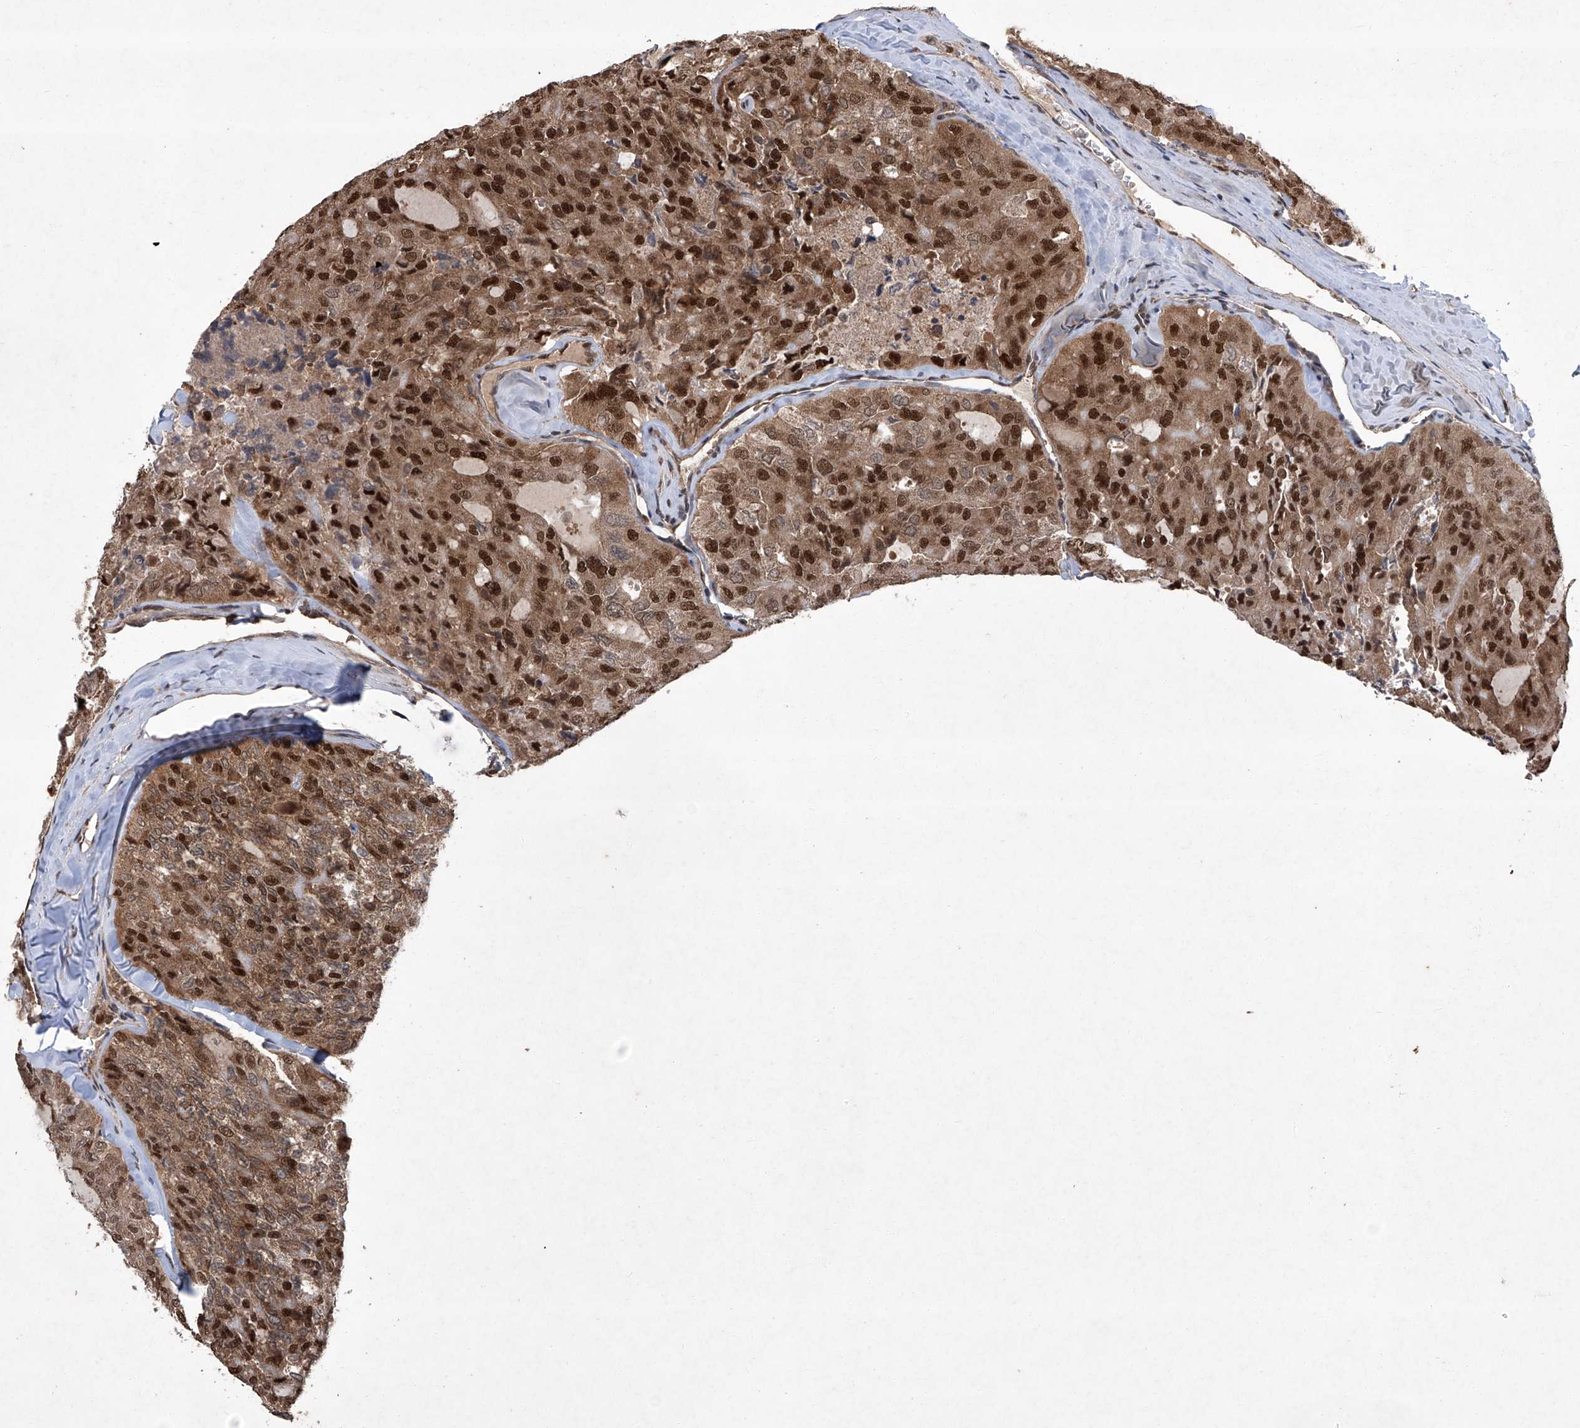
{"staining": {"intensity": "strong", "quantity": ">75%", "location": "cytoplasmic/membranous,nuclear"}, "tissue": "thyroid cancer", "cell_type": "Tumor cells", "image_type": "cancer", "snomed": [{"axis": "morphology", "description": "Follicular adenoma carcinoma, NOS"}, {"axis": "topography", "description": "Thyroid gland"}], "caption": "This is an image of immunohistochemistry (IHC) staining of thyroid follicular adenoma carcinoma, which shows strong staining in the cytoplasmic/membranous and nuclear of tumor cells.", "gene": "TSNAX", "patient": {"sex": "male", "age": 75}}